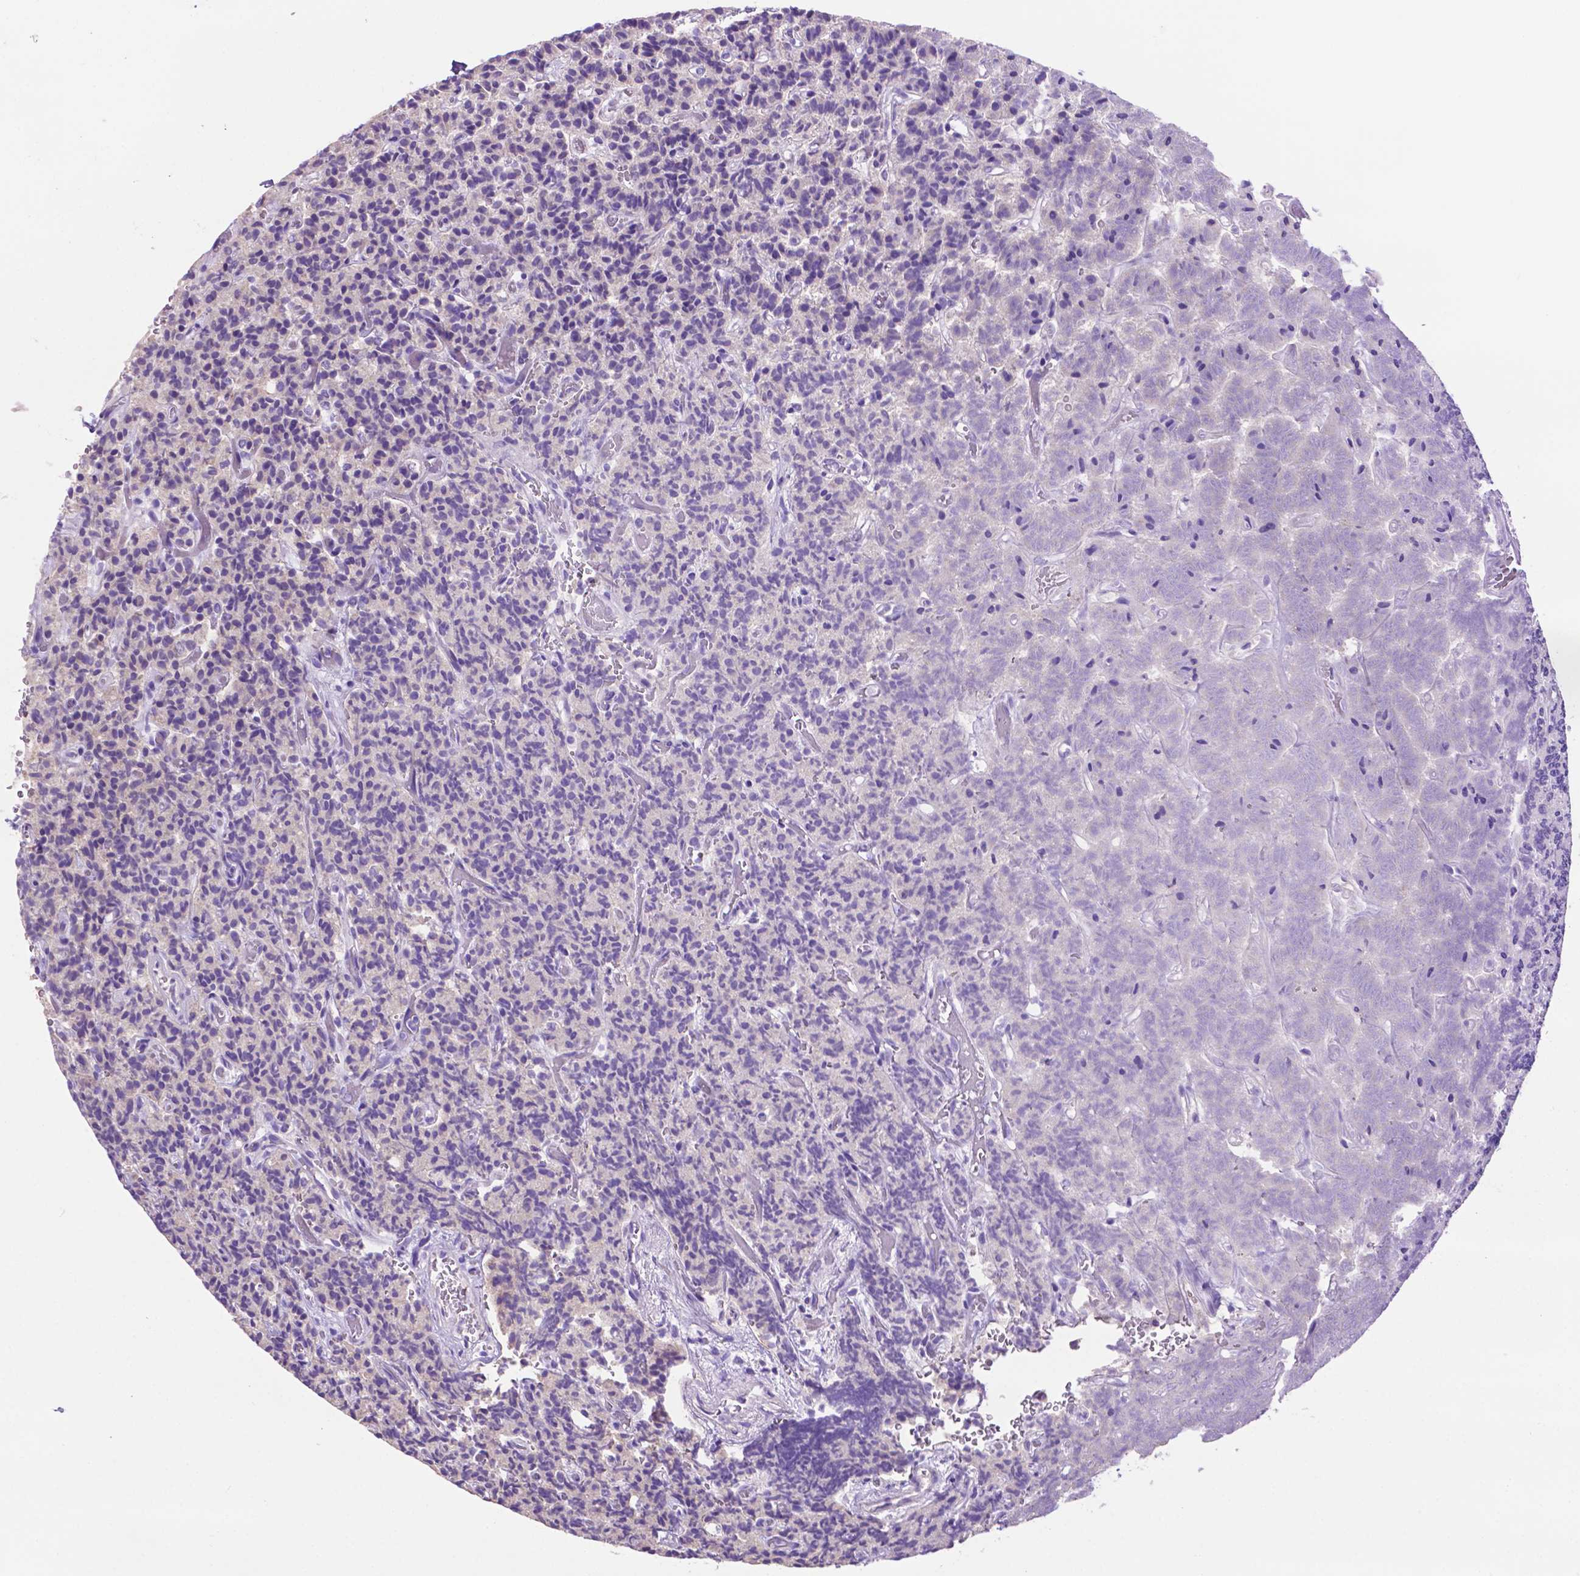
{"staining": {"intensity": "negative", "quantity": "none", "location": "none"}, "tissue": "carcinoid", "cell_type": "Tumor cells", "image_type": "cancer", "snomed": [{"axis": "morphology", "description": "Carcinoid, malignant, NOS"}, {"axis": "topography", "description": "Pancreas"}], "caption": "Immunohistochemistry photomicrograph of carcinoid stained for a protein (brown), which exhibits no staining in tumor cells.", "gene": "PHYHIP", "patient": {"sex": "male", "age": 36}}